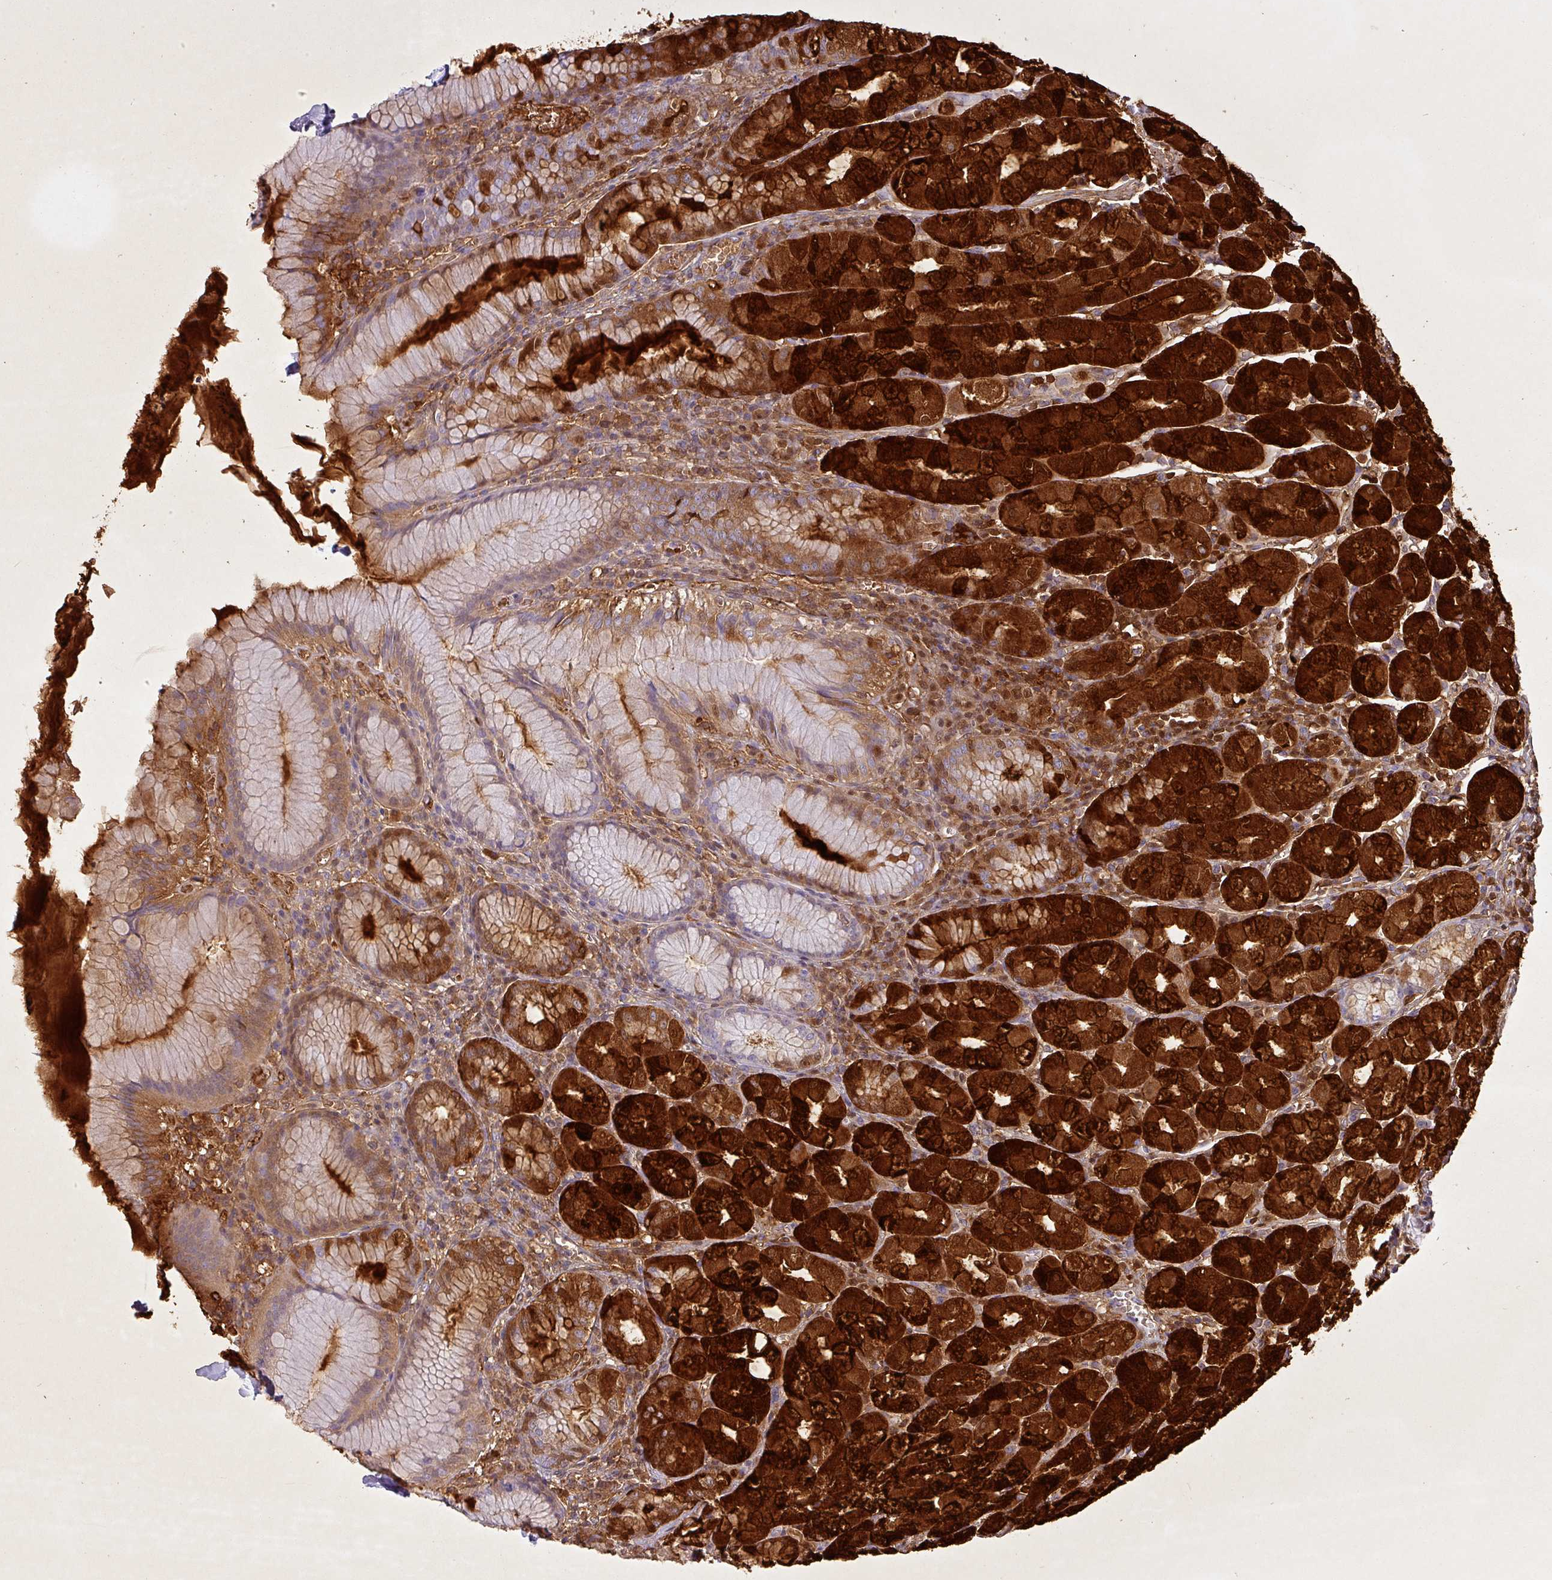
{"staining": {"intensity": "strong", "quantity": "25%-75%", "location": "cytoplasmic/membranous"}, "tissue": "stomach", "cell_type": "Glandular cells", "image_type": "normal", "snomed": [{"axis": "morphology", "description": "Normal tissue, NOS"}, {"axis": "topography", "description": "Stomach"}], "caption": "An image showing strong cytoplasmic/membranous staining in approximately 25%-75% of glandular cells in benign stomach, as visualized by brown immunohistochemical staining.", "gene": "PGA3", "patient": {"sex": "male", "age": 55}}